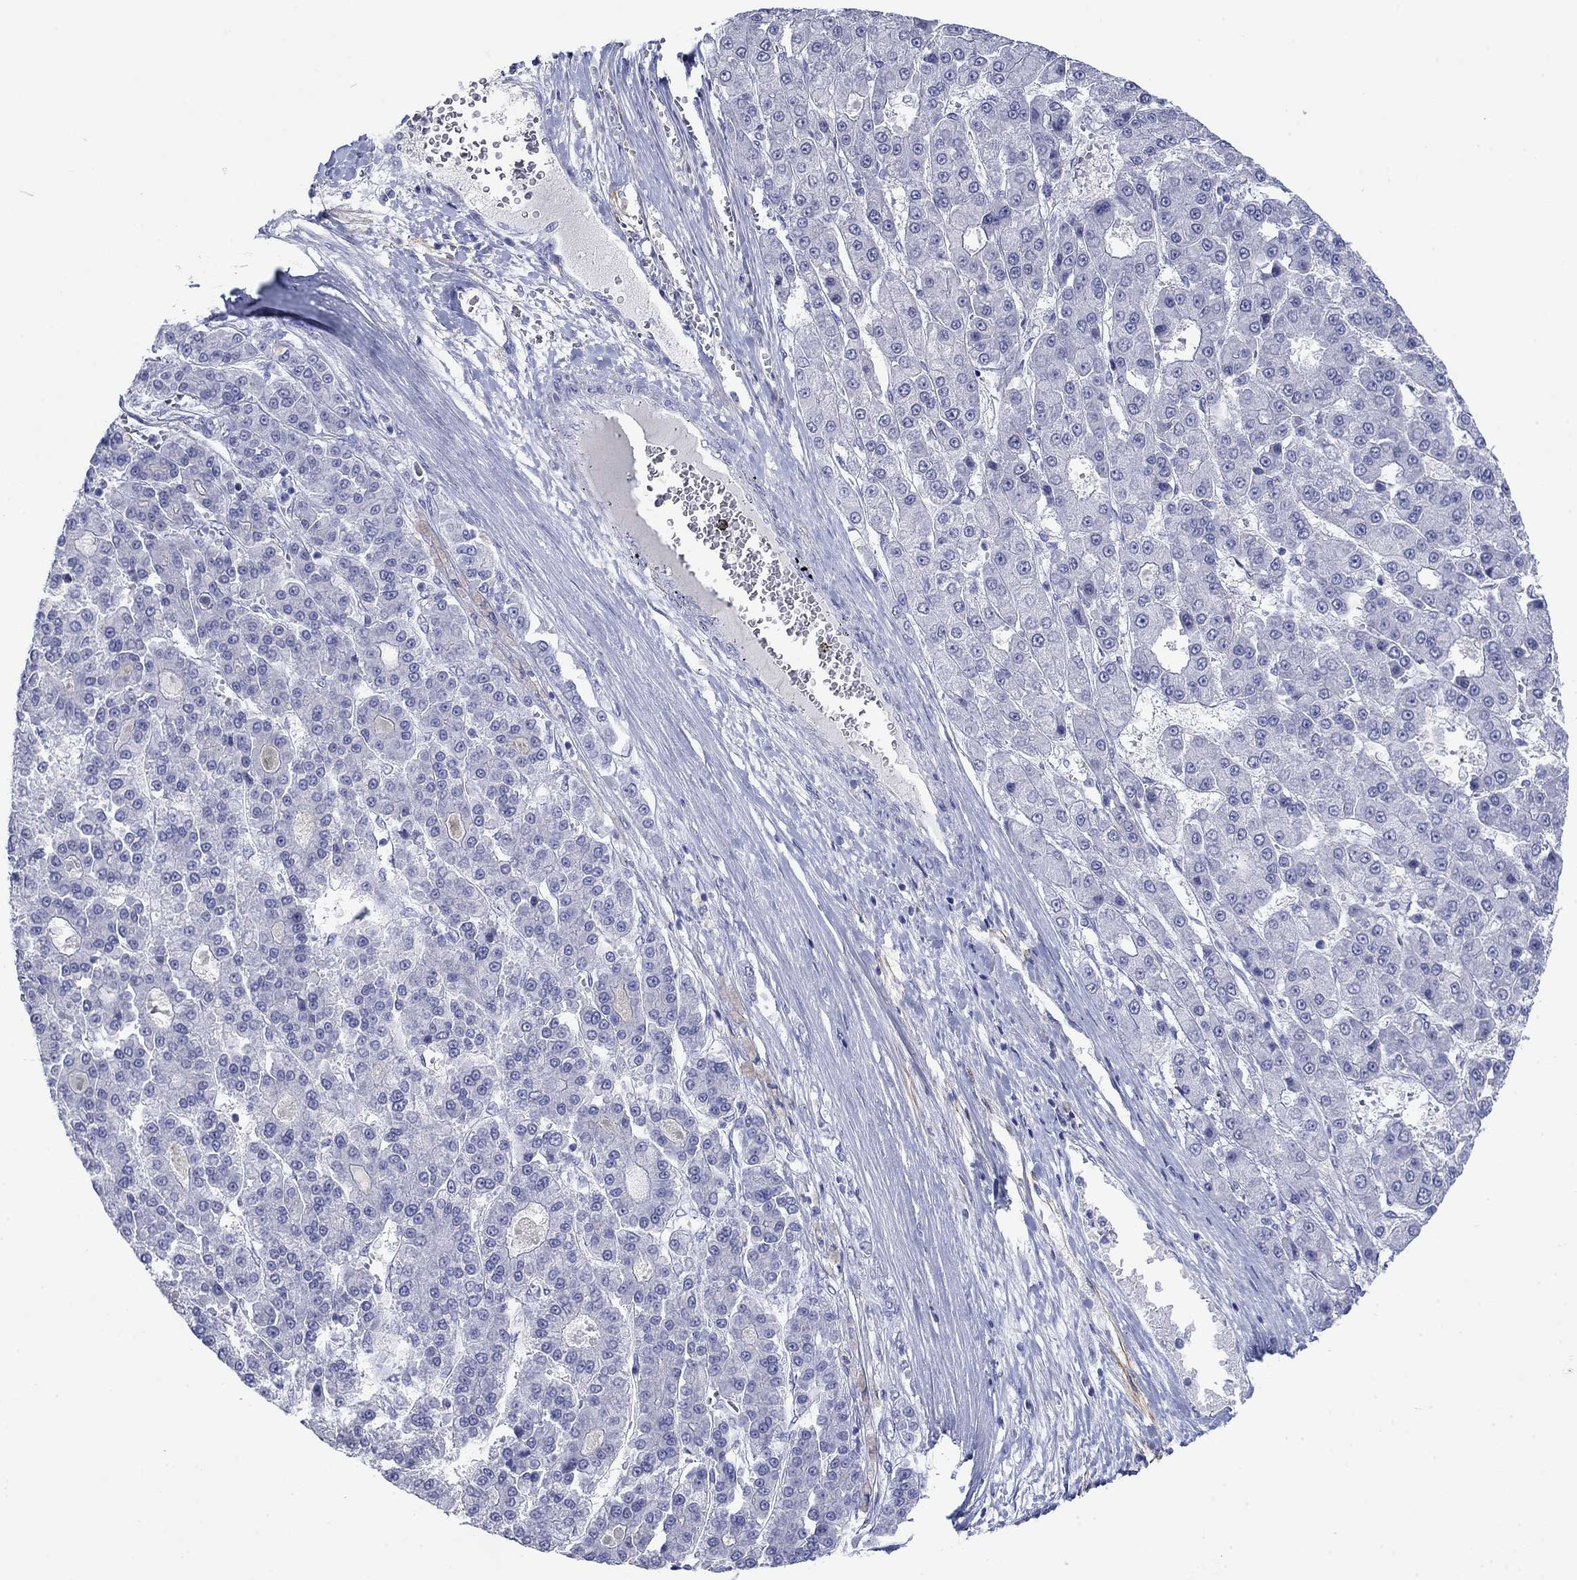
{"staining": {"intensity": "negative", "quantity": "none", "location": "none"}, "tissue": "liver cancer", "cell_type": "Tumor cells", "image_type": "cancer", "snomed": [{"axis": "morphology", "description": "Carcinoma, Hepatocellular, NOS"}, {"axis": "topography", "description": "Liver"}], "caption": "This is an IHC photomicrograph of liver cancer (hepatocellular carcinoma). There is no expression in tumor cells.", "gene": "PDYN", "patient": {"sex": "male", "age": 70}}